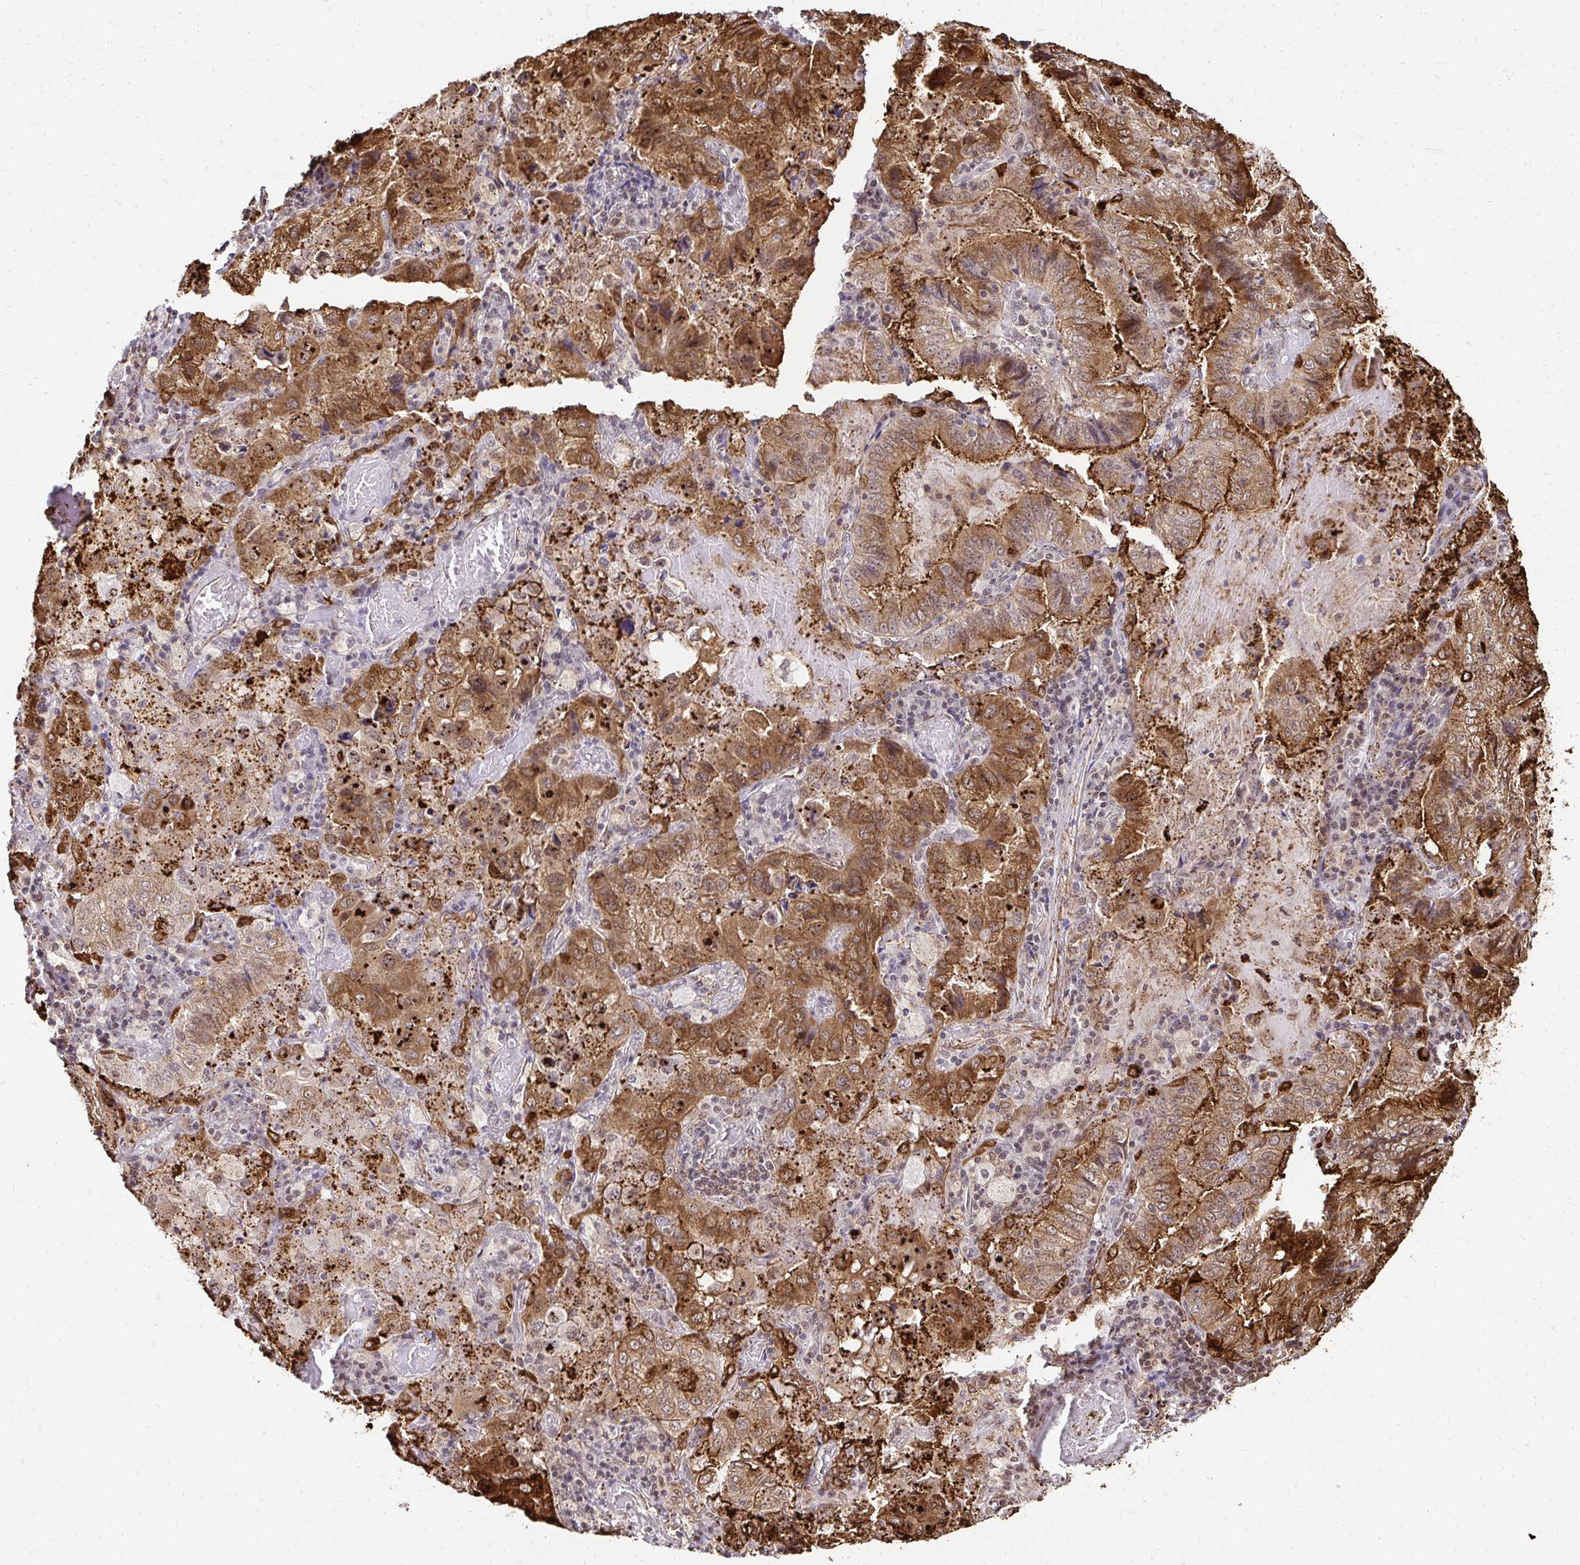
{"staining": {"intensity": "moderate", "quantity": ">75%", "location": "cytoplasmic/membranous"}, "tissue": "lung cancer", "cell_type": "Tumor cells", "image_type": "cancer", "snomed": [{"axis": "morphology", "description": "Aneuploidy"}, {"axis": "morphology", "description": "Adenocarcinoma, NOS"}, {"axis": "morphology", "description": "Adenocarcinoma, metastatic, NOS"}, {"axis": "topography", "description": "Lymph node"}, {"axis": "topography", "description": "Lung"}], "caption": "DAB (3,3'-diaminobenzidine) immunohistochemical staining of human lung cancer (metastatic adenocarcinoma) exhibits moderate cytoplasmic/membranous protein positivity in approximately >75% of tumor cells. The staining is performed using DAB brown chromogen to label protein expression. The nuclei are counter-stained blue using hematoxylin.", "gene": "GLYR1", "patient": {"sex": "female", "age": 48}}